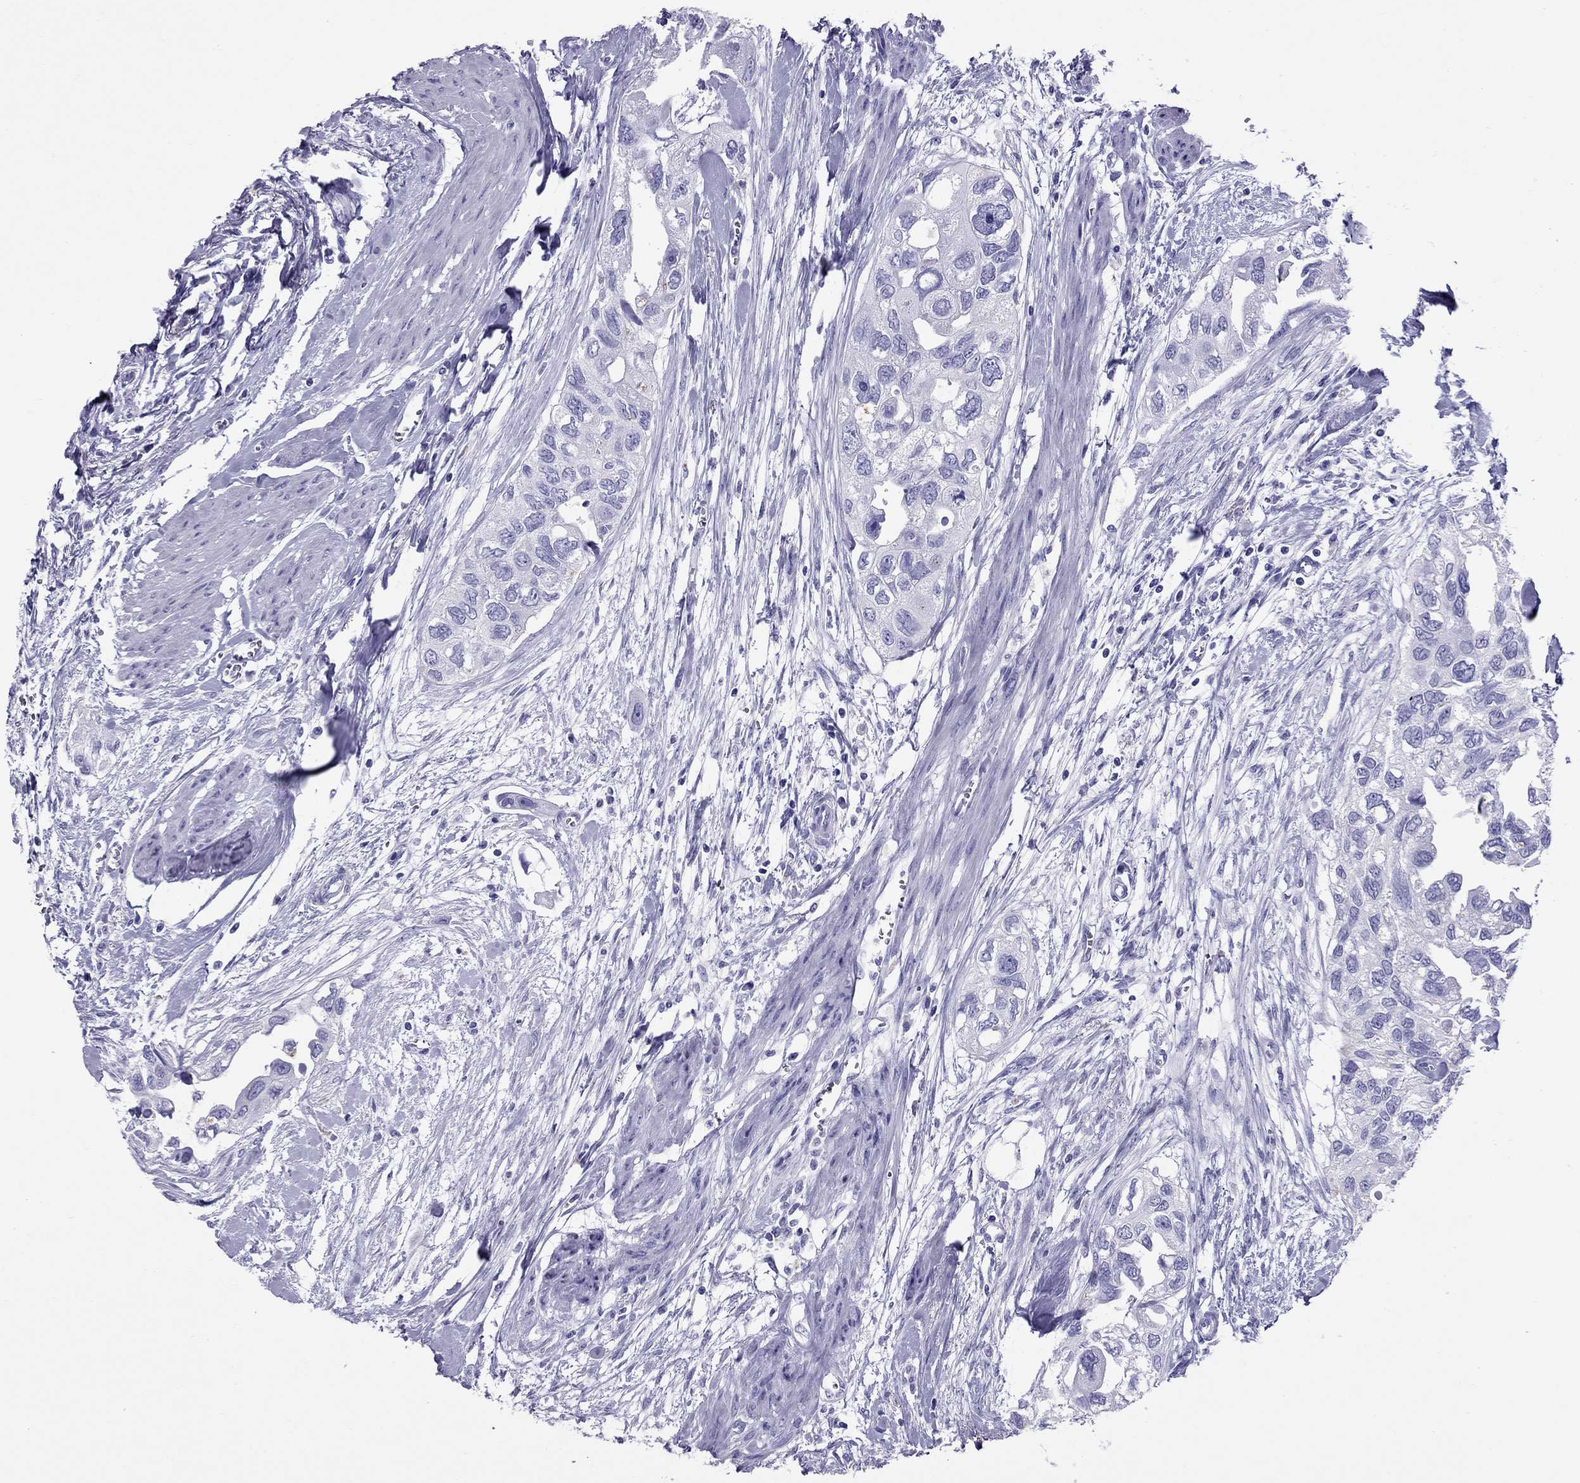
{"staining": {"intensity": "negative", "quantity": "none", "location": "none"}, "tissue": "urothelial cancer", "cell_type": "Tumor cells", "image_type": "cancer", "snomed": [{"axis": "morphology", "description": "Urothelial carcinoma, High grade"}, {"axis": "topography", "description": "Urinary bladder"}], "caption": "Immunohistochemistry (IHC) of human urothelial cancer reveals no positivity in tumor cells. (DAB (3,3'-diaminobenzidine) immunohistochemistry (IHC) visualized using brightfield microscopy, high magnification).", "gene": "AVPR1B", "patient": {"sex": "male", "age": 59}}